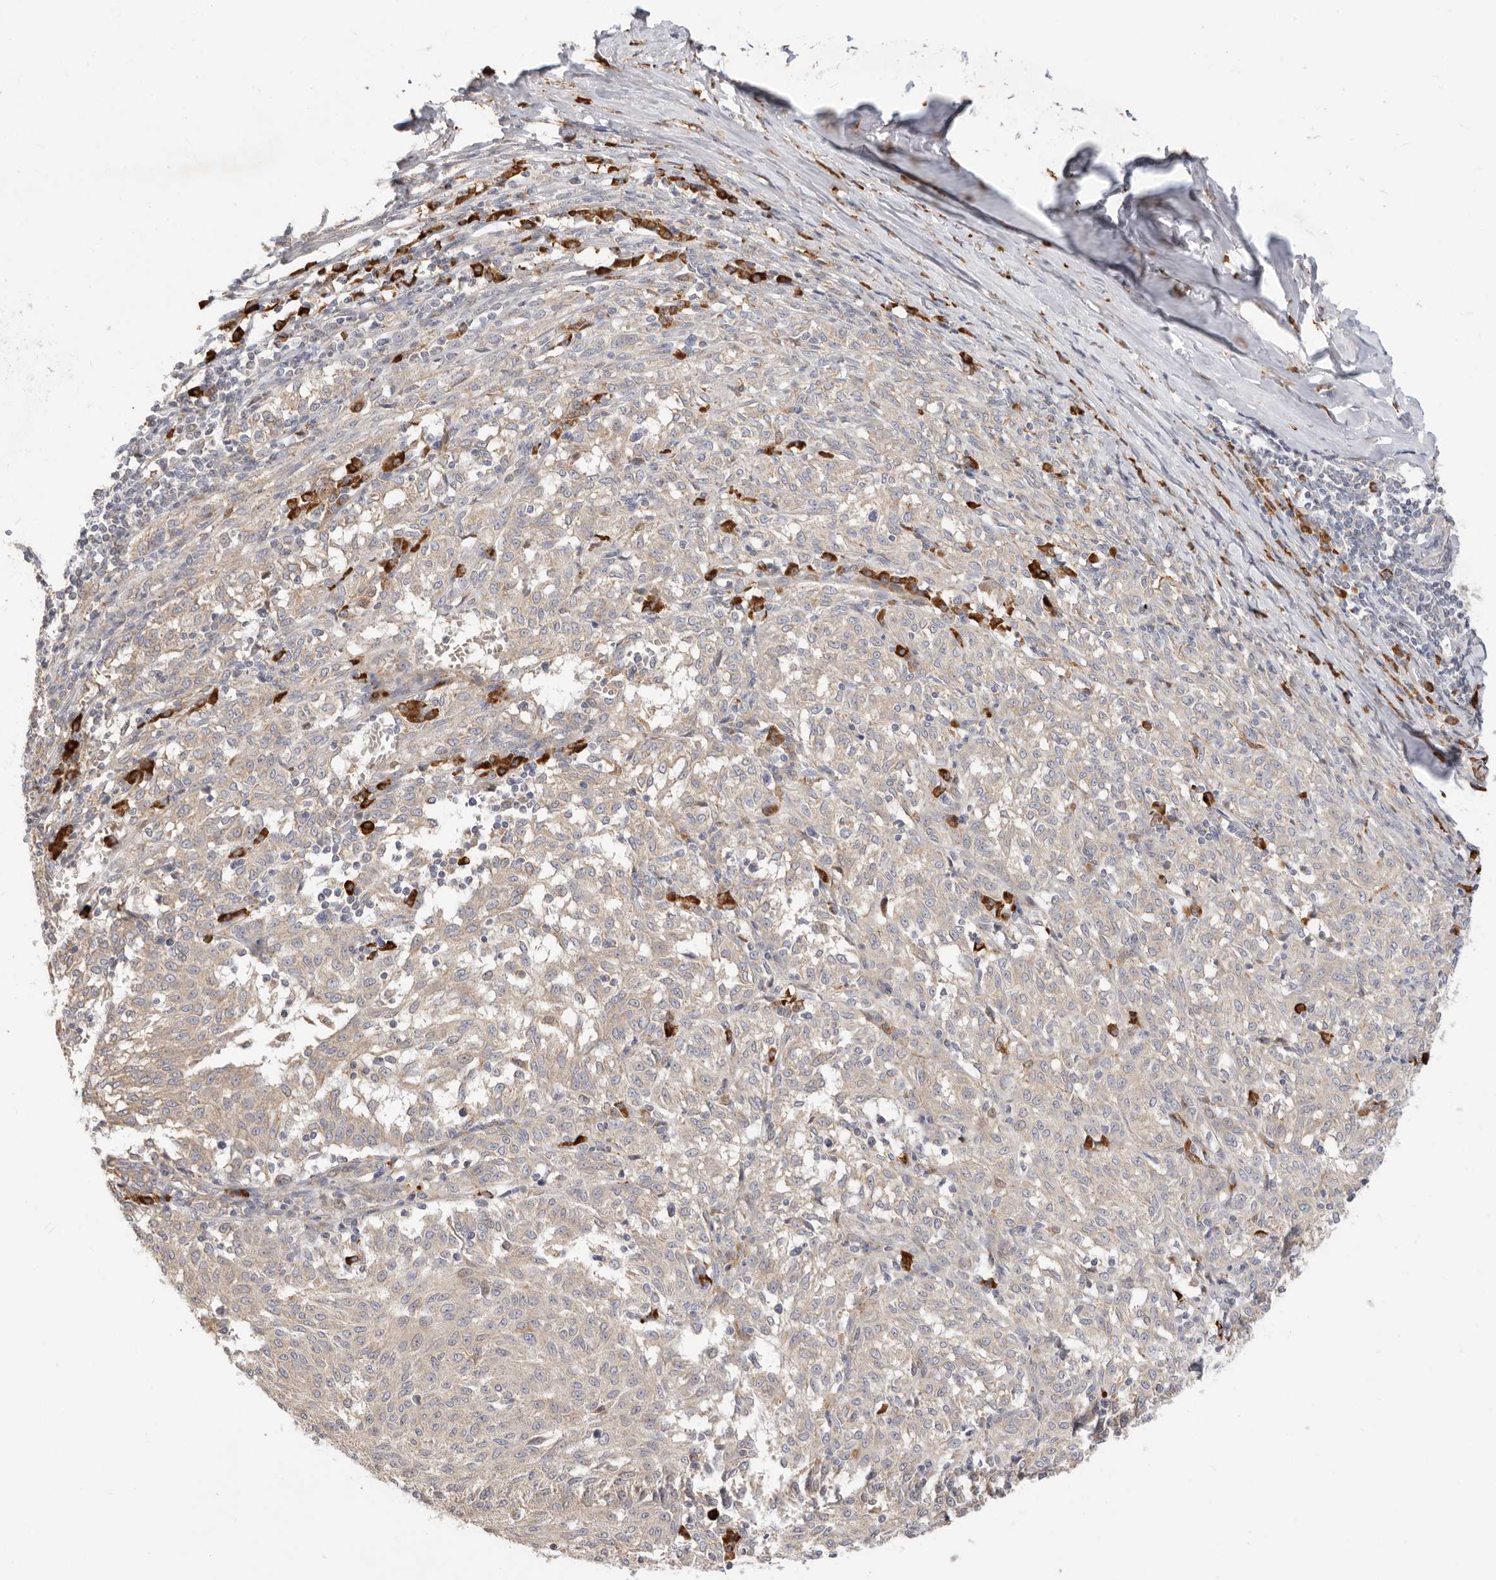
{"staining": {"intensity": "negative", "quantity": "none", "location": "none"}, "tissue": "melanoma", "cell_type": "Tumor cells", "image_type": "cancer", "snomed": [{"axis": "morphology", "description": "Malignant melanoma, NOS"}, {"axis": "topography", "description": "Skin"}], "caption": "Tumor cells show no significant staining in melanoma.", "gene": "USH1C", "patient": {"sex": "female", "age": 72}}